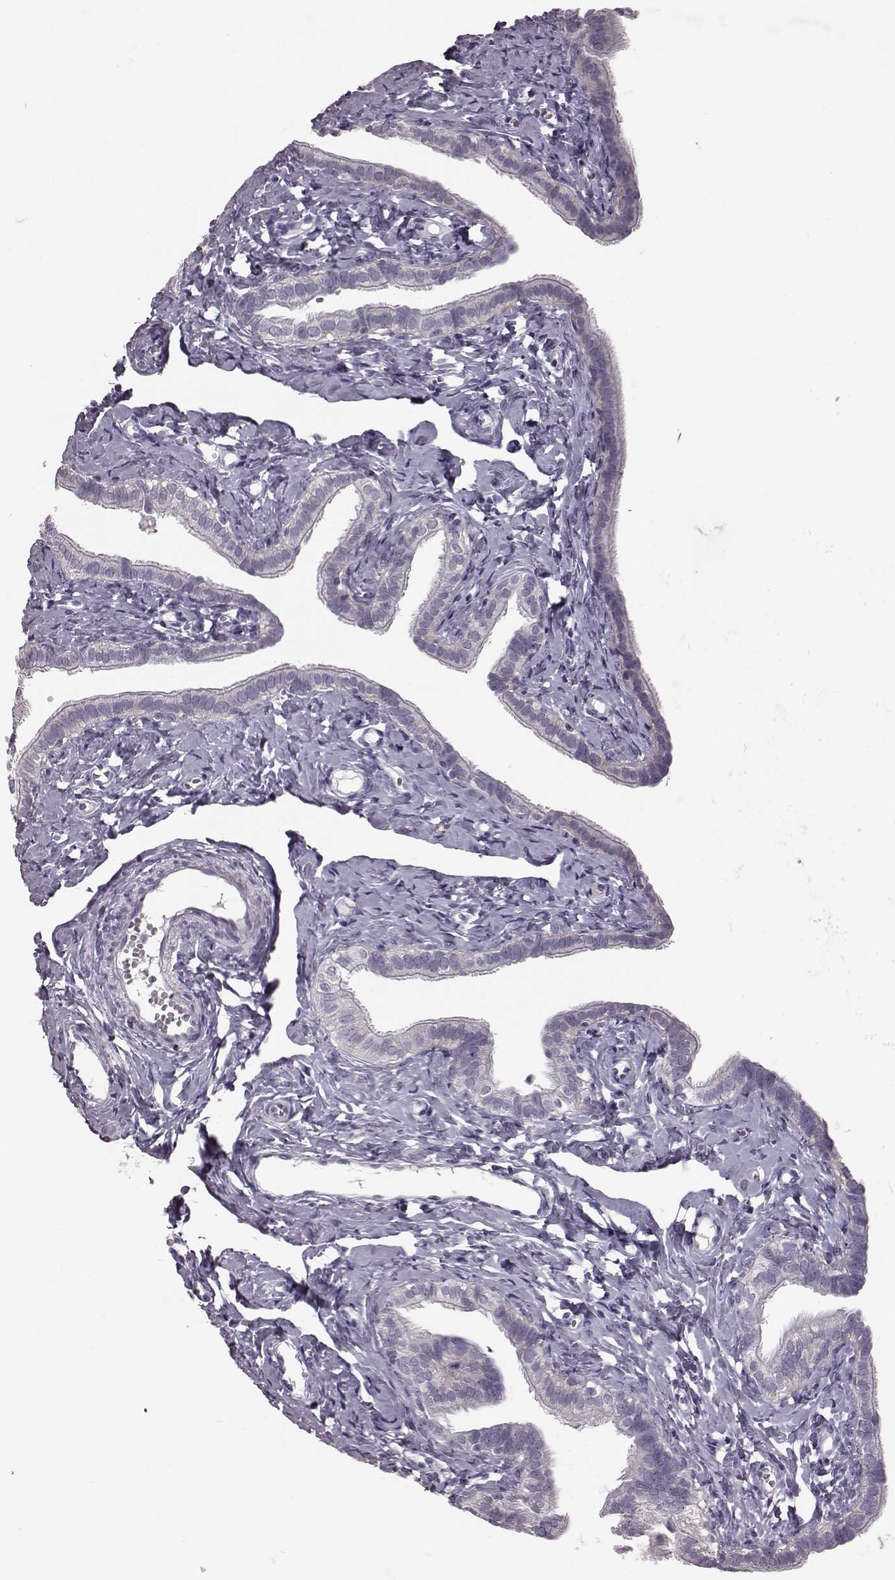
{"staining": {"intensity": "negative", "quantity": "none", "location": "none"}, "tissue": "fallopian tube", "cell_type": "Glandular cells", "image_type": "normal", "snomed": [{"axis": "morphology", "description": "Normal tissue, NOS"}, {"axis": "topography", "description": "Fallopian tube"}], "caption": "This is an IHC image of benign fallopian tube. There is no staining in glandular cells.", "gene": "CRYBA2", "patient": {"sex": "female", "age": 41}}